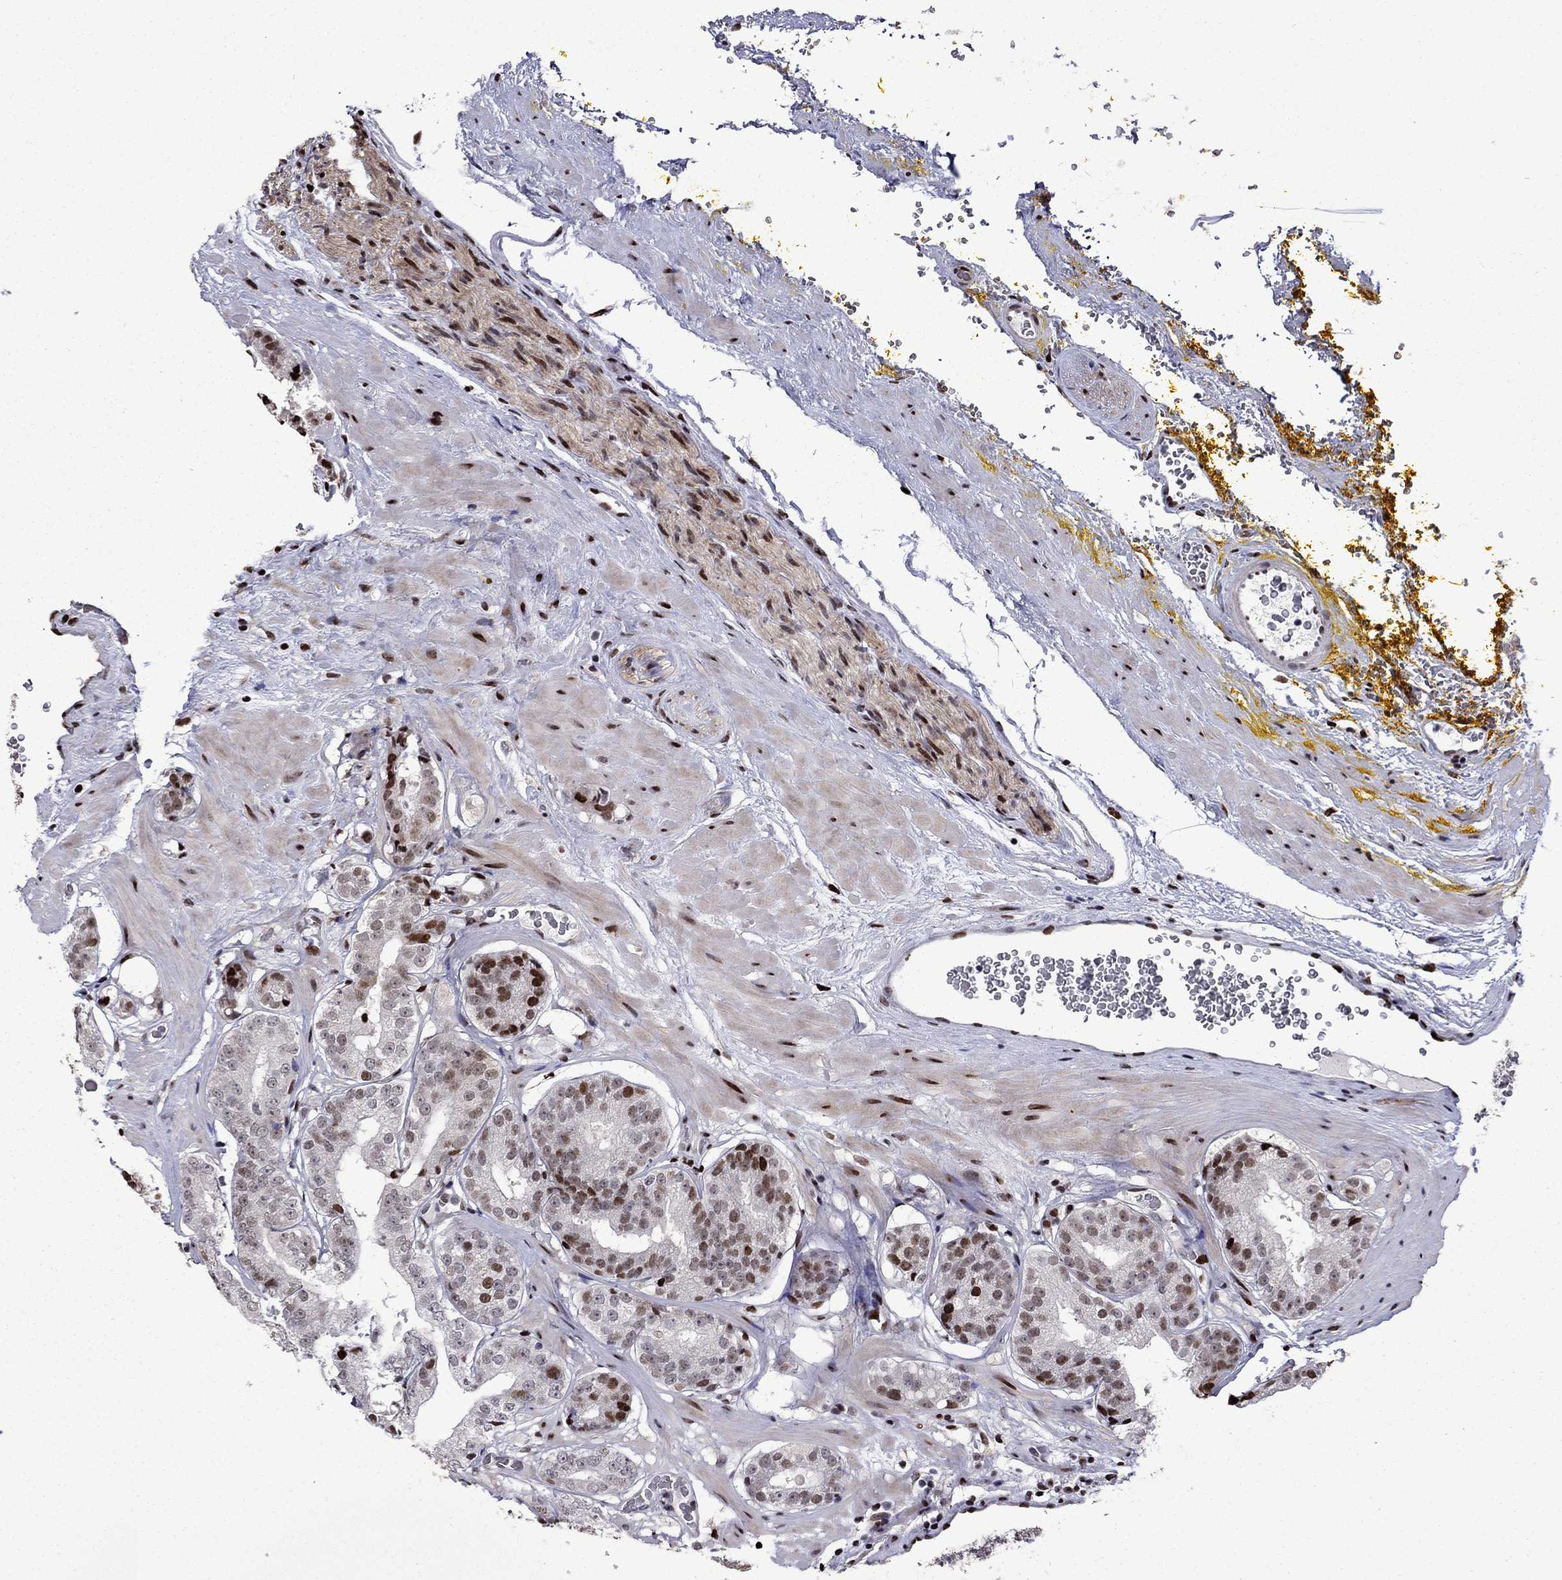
{"staining": {"intensity": "strong", "quantity": "<25%", "location": "nuclear"}, "tissue": "prostate cancer", "cell_type": "Tumor cells", "image_type": "cancer", "snomed": [{"axis": "morphology", "description": "Adenocarcinoma, Low grade"}, {"axis": "topography", "description": "Prostate"}], "caption": "Protein staining exhibits strong nuclear positivity in approximately <25% of tumor cells in low-grade adenocarcinoma (prostate).", "gene": "LIMK1", "patient": {"sex": "male", "age": 60}}